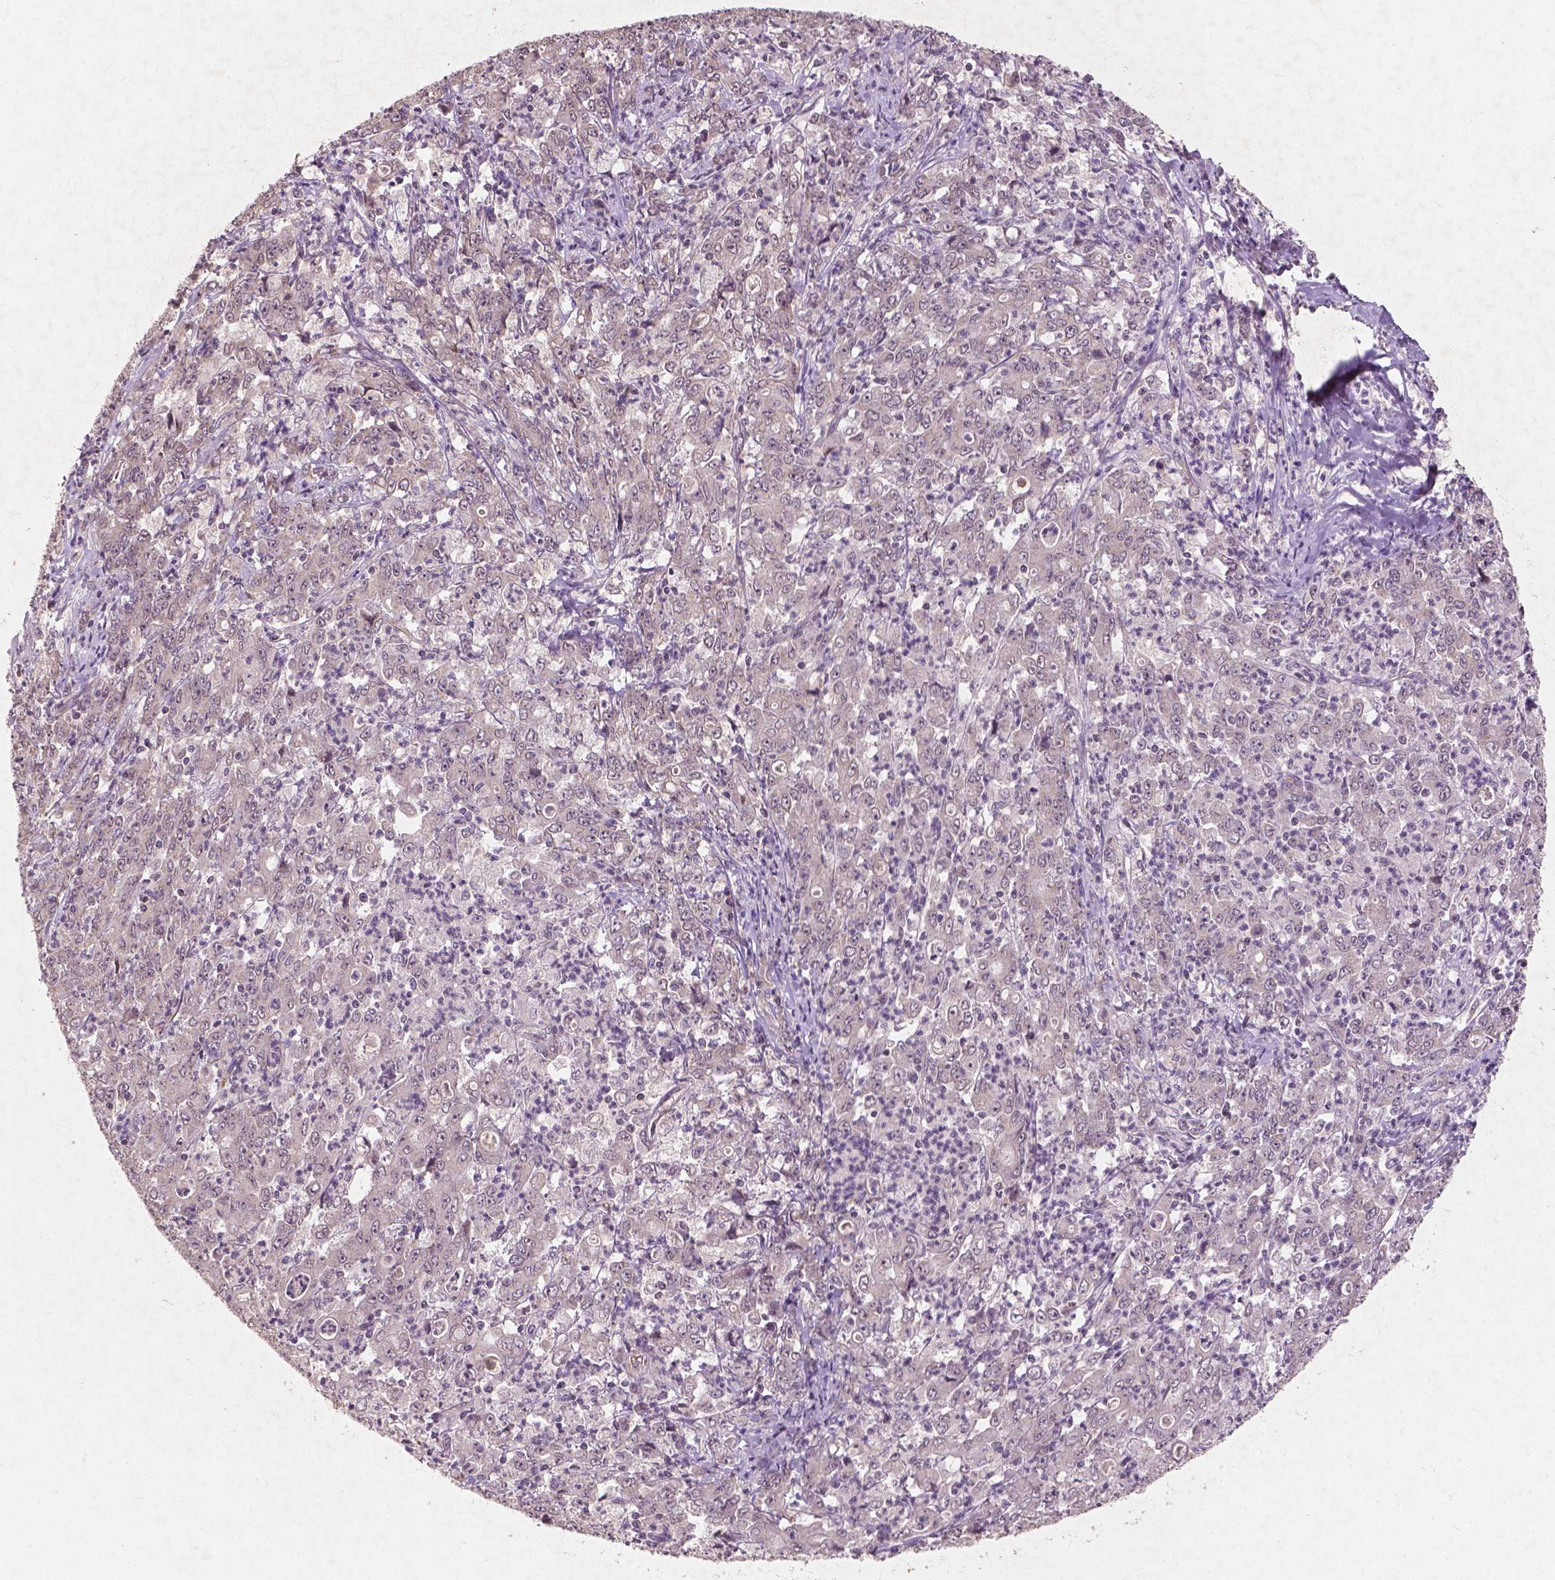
{"staining": {"intensity": "negative", "quantity": "none", "location": "none"}, "tissue": "stomach cancer", "cell_type": "Tumor cells", "image_type": "cancer", "snomed": [{"axis": "morphology", "description": "Adenocarcinoma, NOS"}, {"axis": "topography", "description": "Stomach, lower"}], "caption": "Human adenocarcinoma (stomach) stained for a protein using immunohistochemistry displays no staining in tumor cells.", "gene": "SMAD2", "patient": {"sex": "female", "age": 71}}